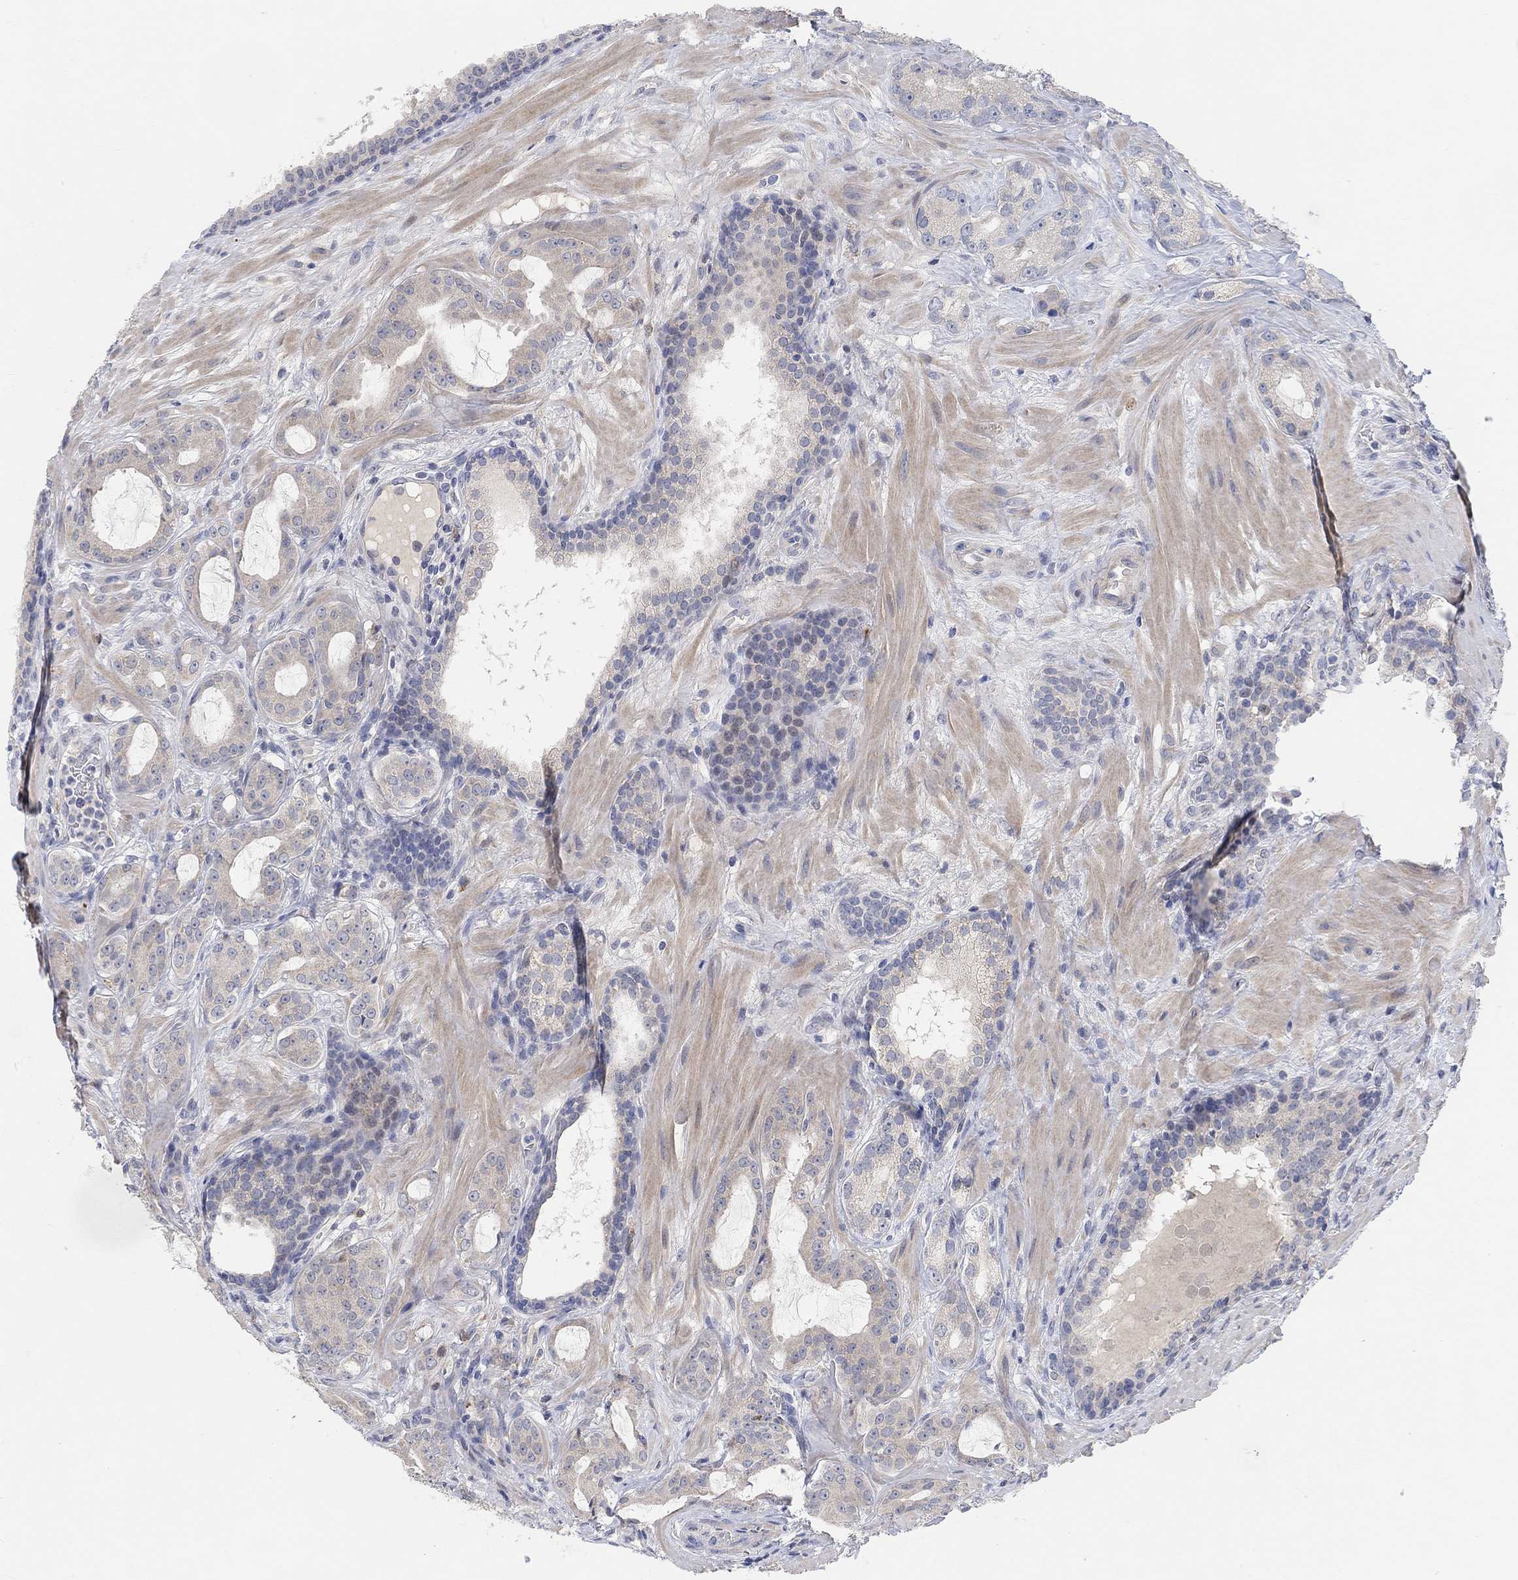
{"staining": {"intensity": "weak", "quantity": "25%-75%", "location": "cytoplasmic/membranous"}, "tissue": "prostate cancer", "cell_type": "Tumor cells", "image_type": "cancer", "snomed": [{"axis": "morphology", "description": "Adenocarcinoma, NOS"}, {"axis": "topography", "description": "Prostate"}], "caption": "This is a micrograph of IHC staining of prostate cancer, which shows weak positivity in the cytoplasmic/membranous of tumor cells.", "gene": "HCRTR1", "patient": {"sex": "male", "age": 69}}